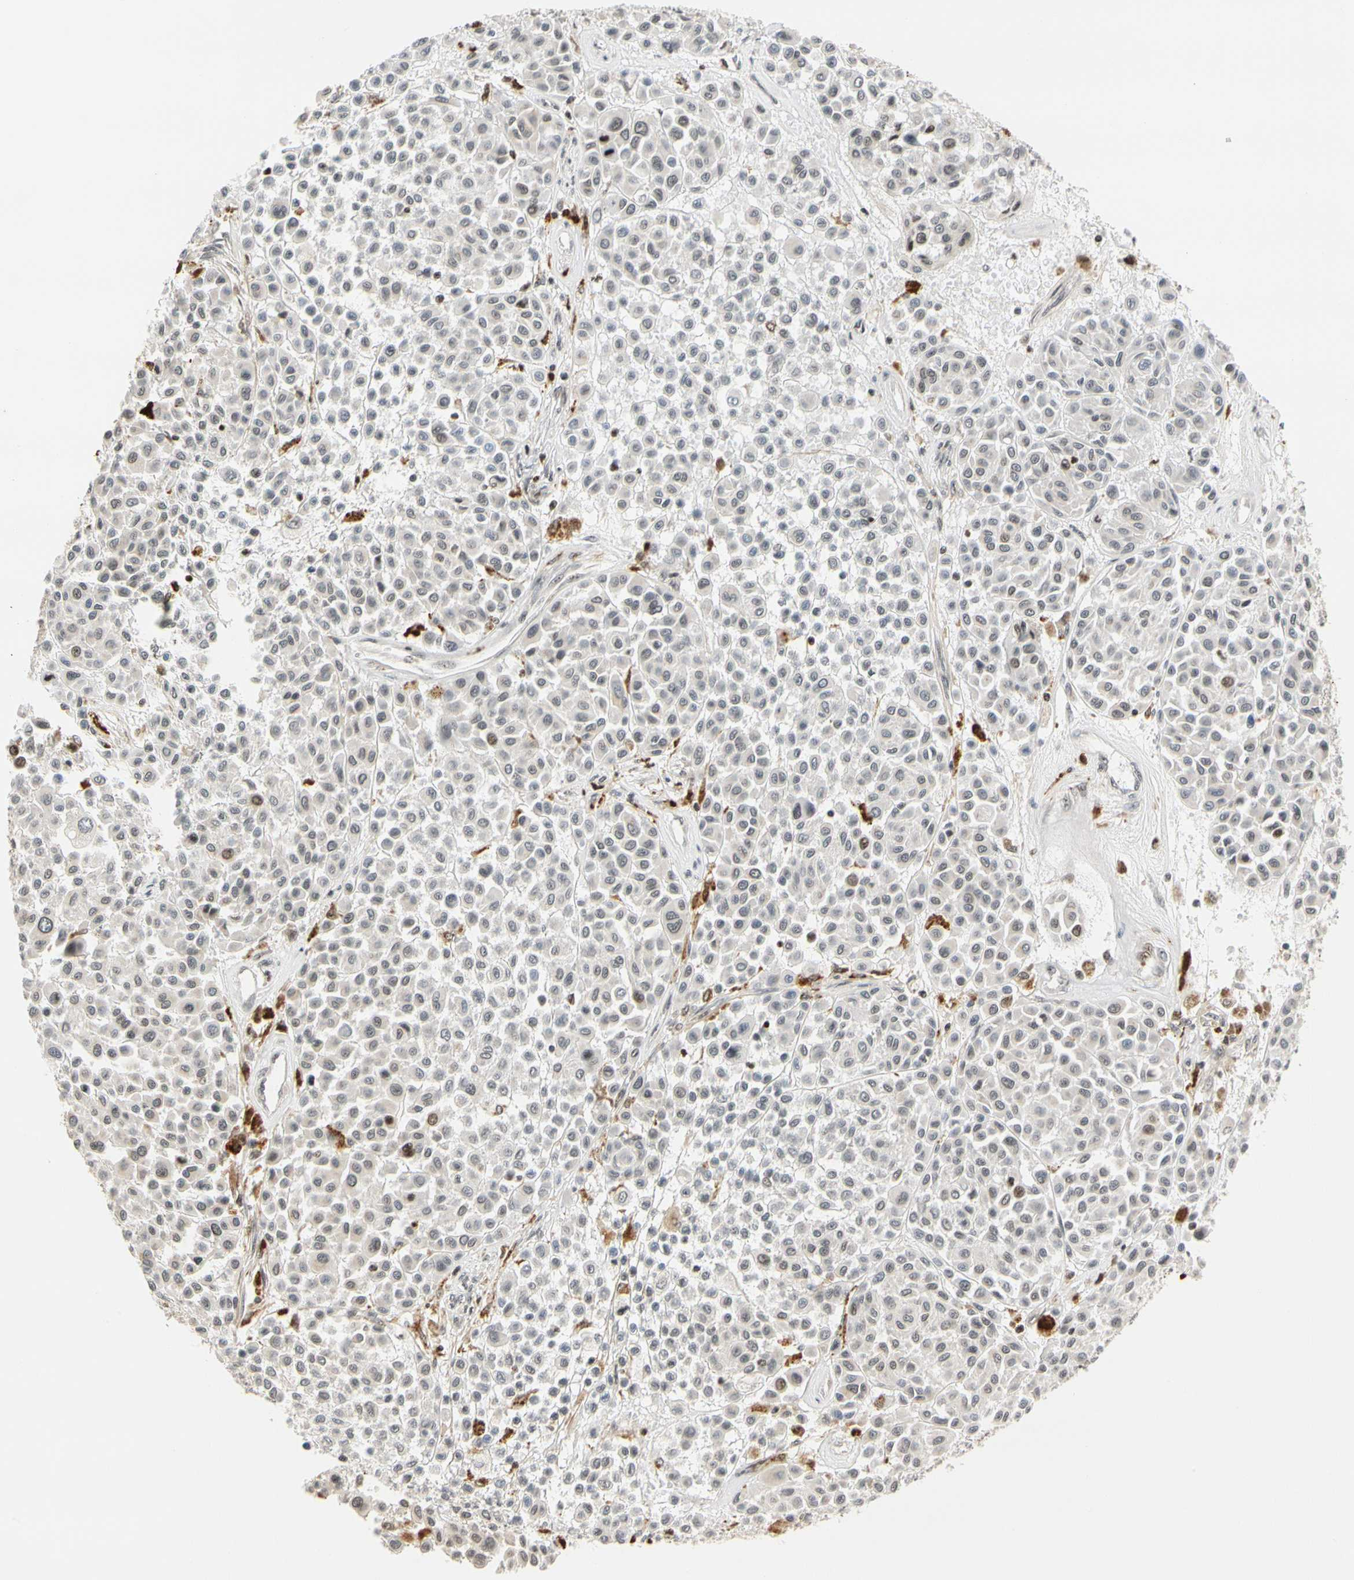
{"staining": {"intensity": "negative", "quantity": "none", "location": "none"}, "tissue": "melanoma", "cell_type": "Tumor cells", "image_type": "cancer", "snomed": [{"axis": "morphology", "description": "Malignant melanoma, Metastatic site"}, {"axis": "topography", "description": "Soft tissue"}], "caption": "Tumor cells show no significant protein staining in malignant melanoma (metastatic site).", "gene": "CDK7", "patient": {"sex": "male", "age": 41}}